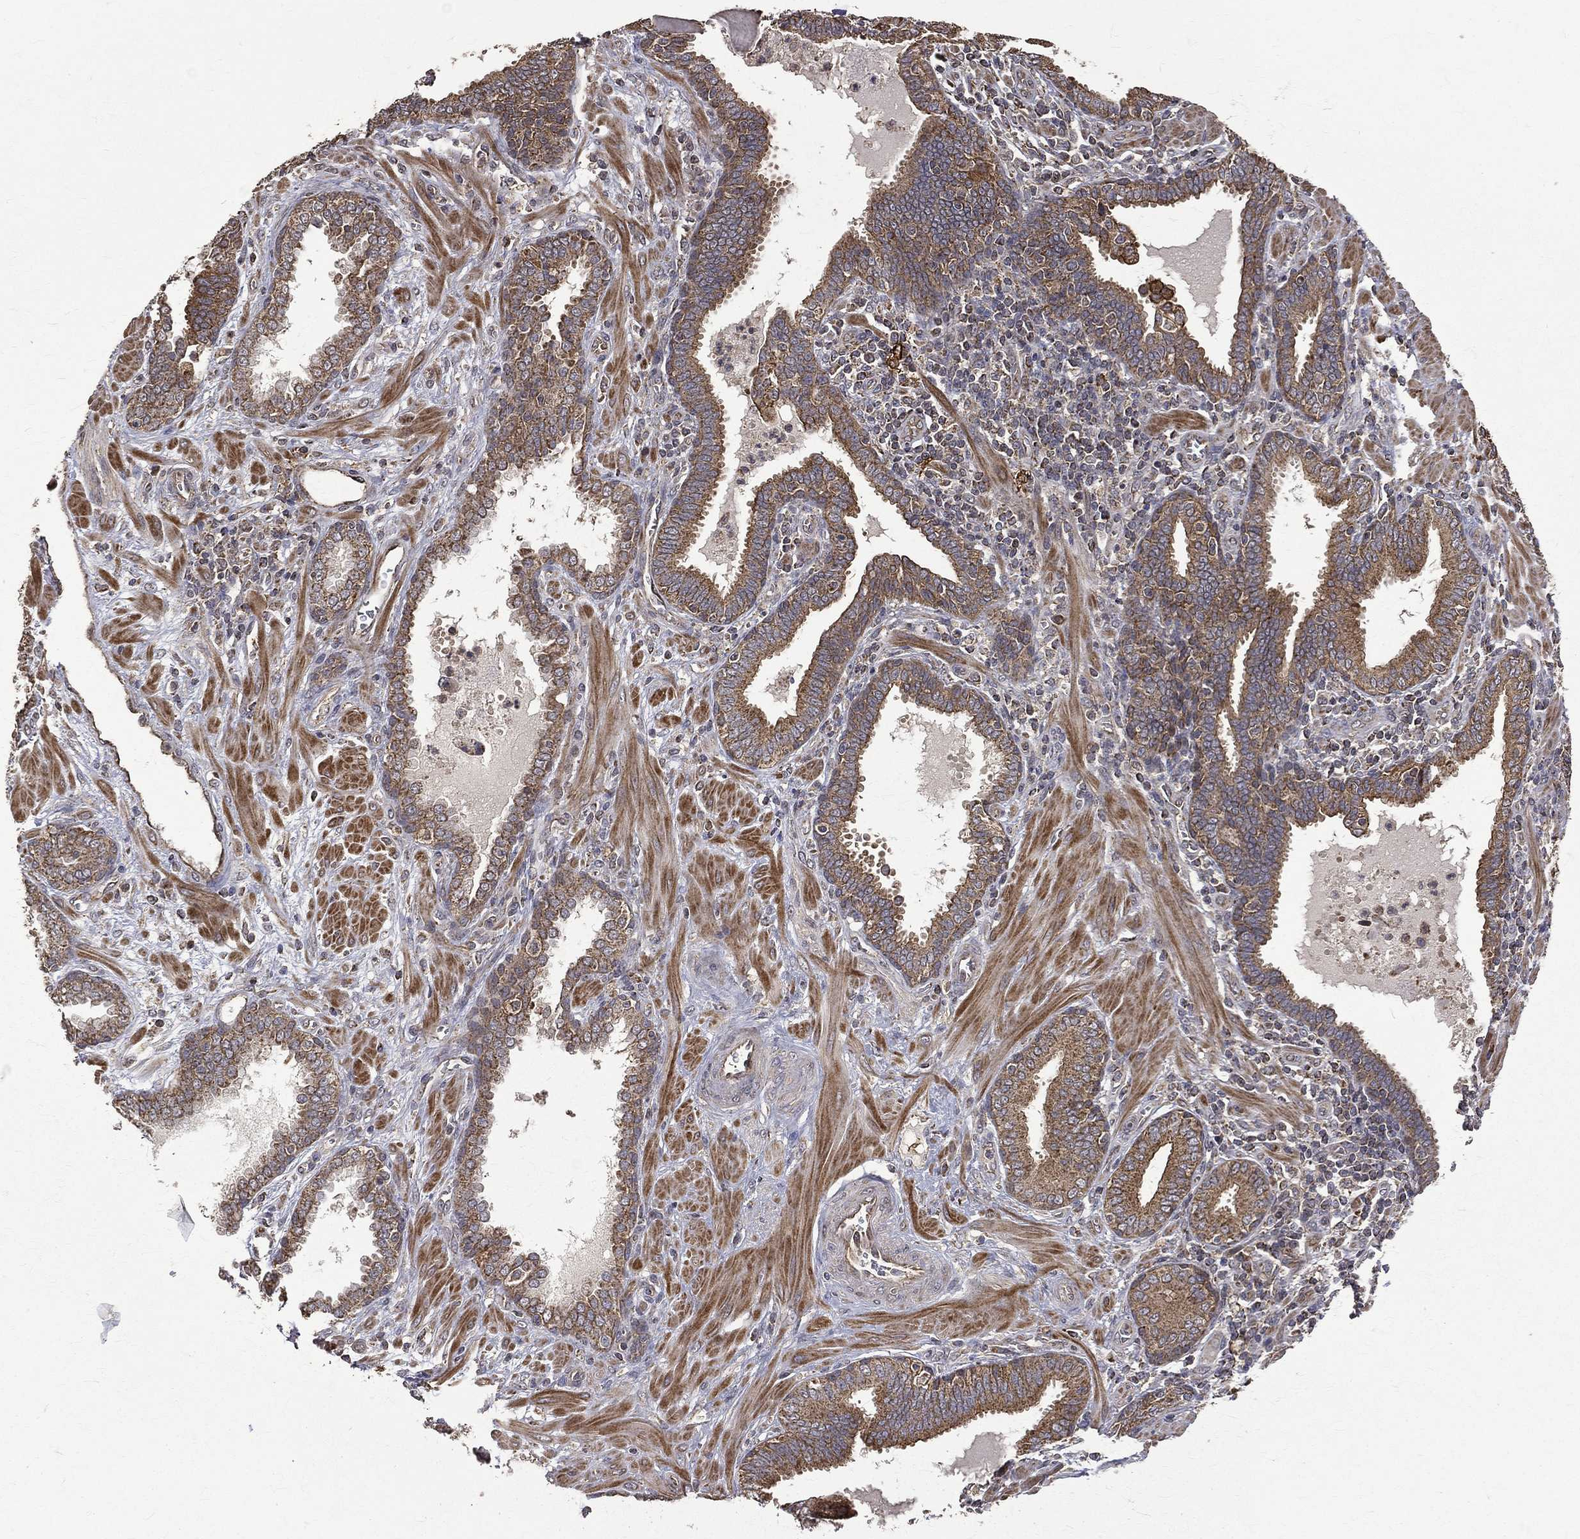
{"staining": {"intensity": "moderate", "quantity": ">75%", "location": "cytoplasmic/membranous"}, "tissue": "prostate cancer", "cell_type": "Tumor cells", "image_type": "cancer", "snomed": [{"axis": "morphology", "description": "Adenocarcinoma, NOS"}, {"axis": "topography", "description": "Prostate"}], "caption": "A brown stain shows moderate cytoplasmic/membranous expression of a protein in human prostate cancer (adenocarcinoma) tumor cells.", "gene": "RPGR", "patient": {"sex": "male", "age": 57}}